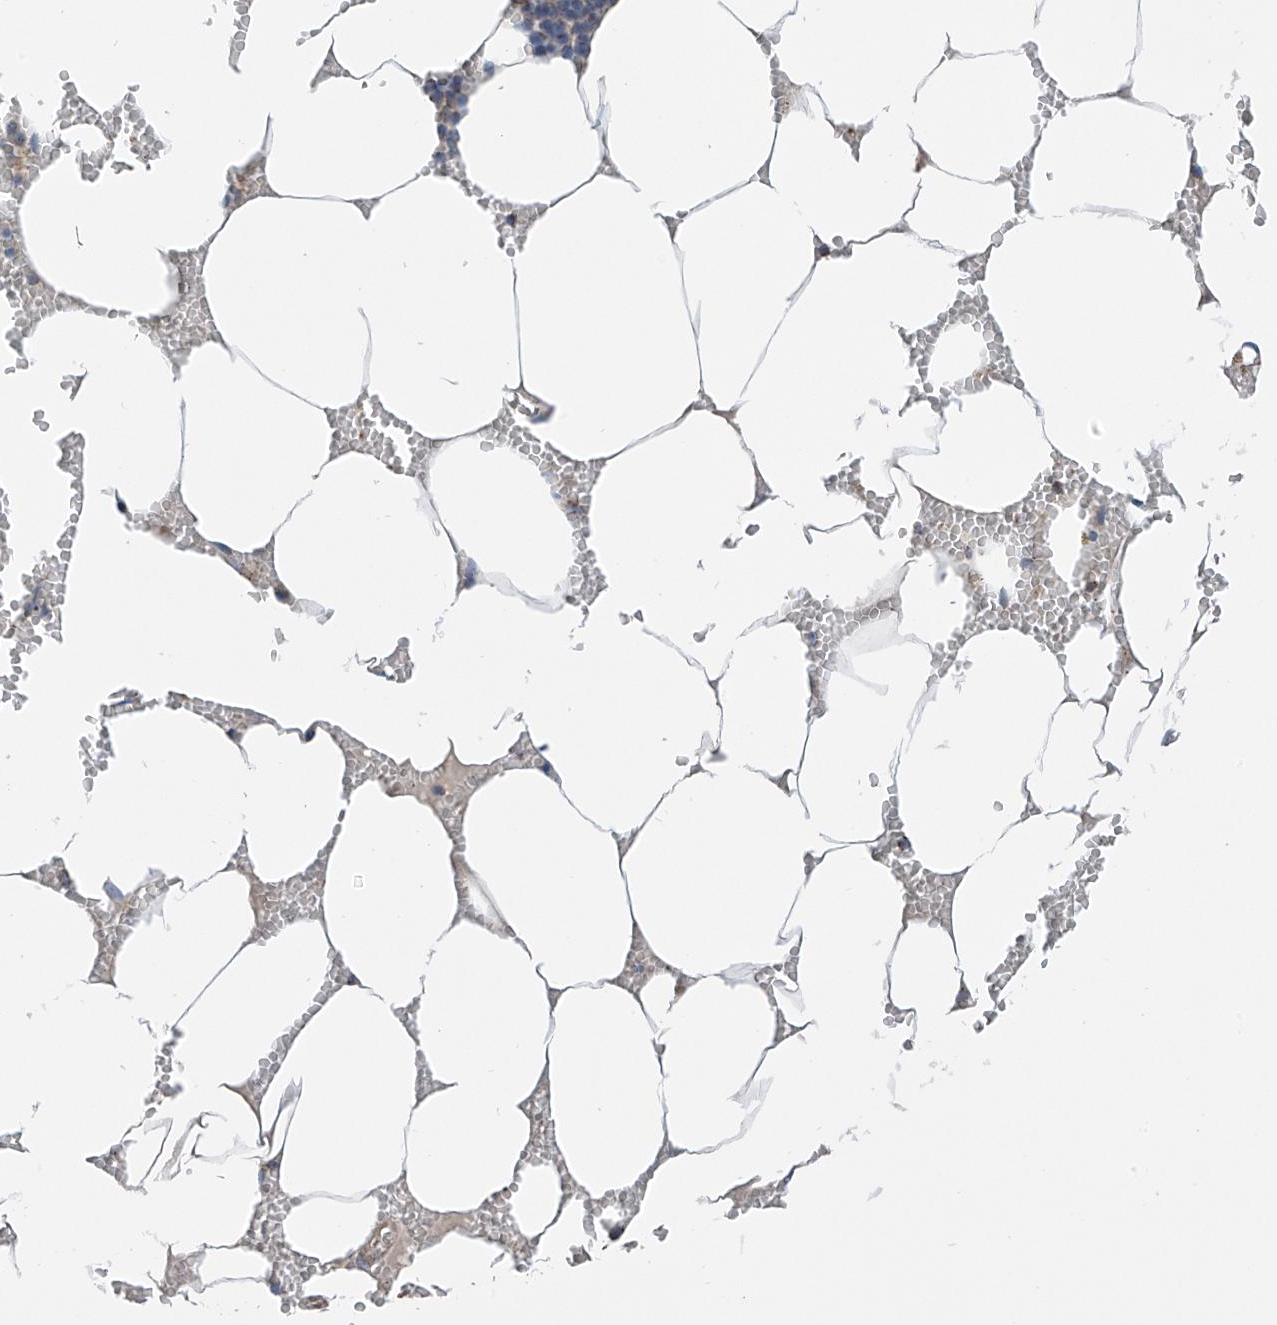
{"staining": {"intensity": "moderate", "quantity": "25%-75%", "location": "cytoplasmic/membranous"}, "tissue": "bone marrow", "cell_type": "Hematopoietic cells", "image_type": "normal", "snomed": [{"axis": "morphology", "description": "Normal tissue, NOS"}, {"axis": "topography", "description": "Bone marrow"}], "caption": "IHC (DAB) staining of benign human bone marrow exhibits moderate cytoplasmic/membranous protein staining in about 25%-75% of hematopoietic cells. (DAB (3,3'-diaminobenzidine) IHC, brown staining for protein, blue staining for nuclei).", "gene": "PNPT1", "patient": {"sex": "male", "age": 70}}